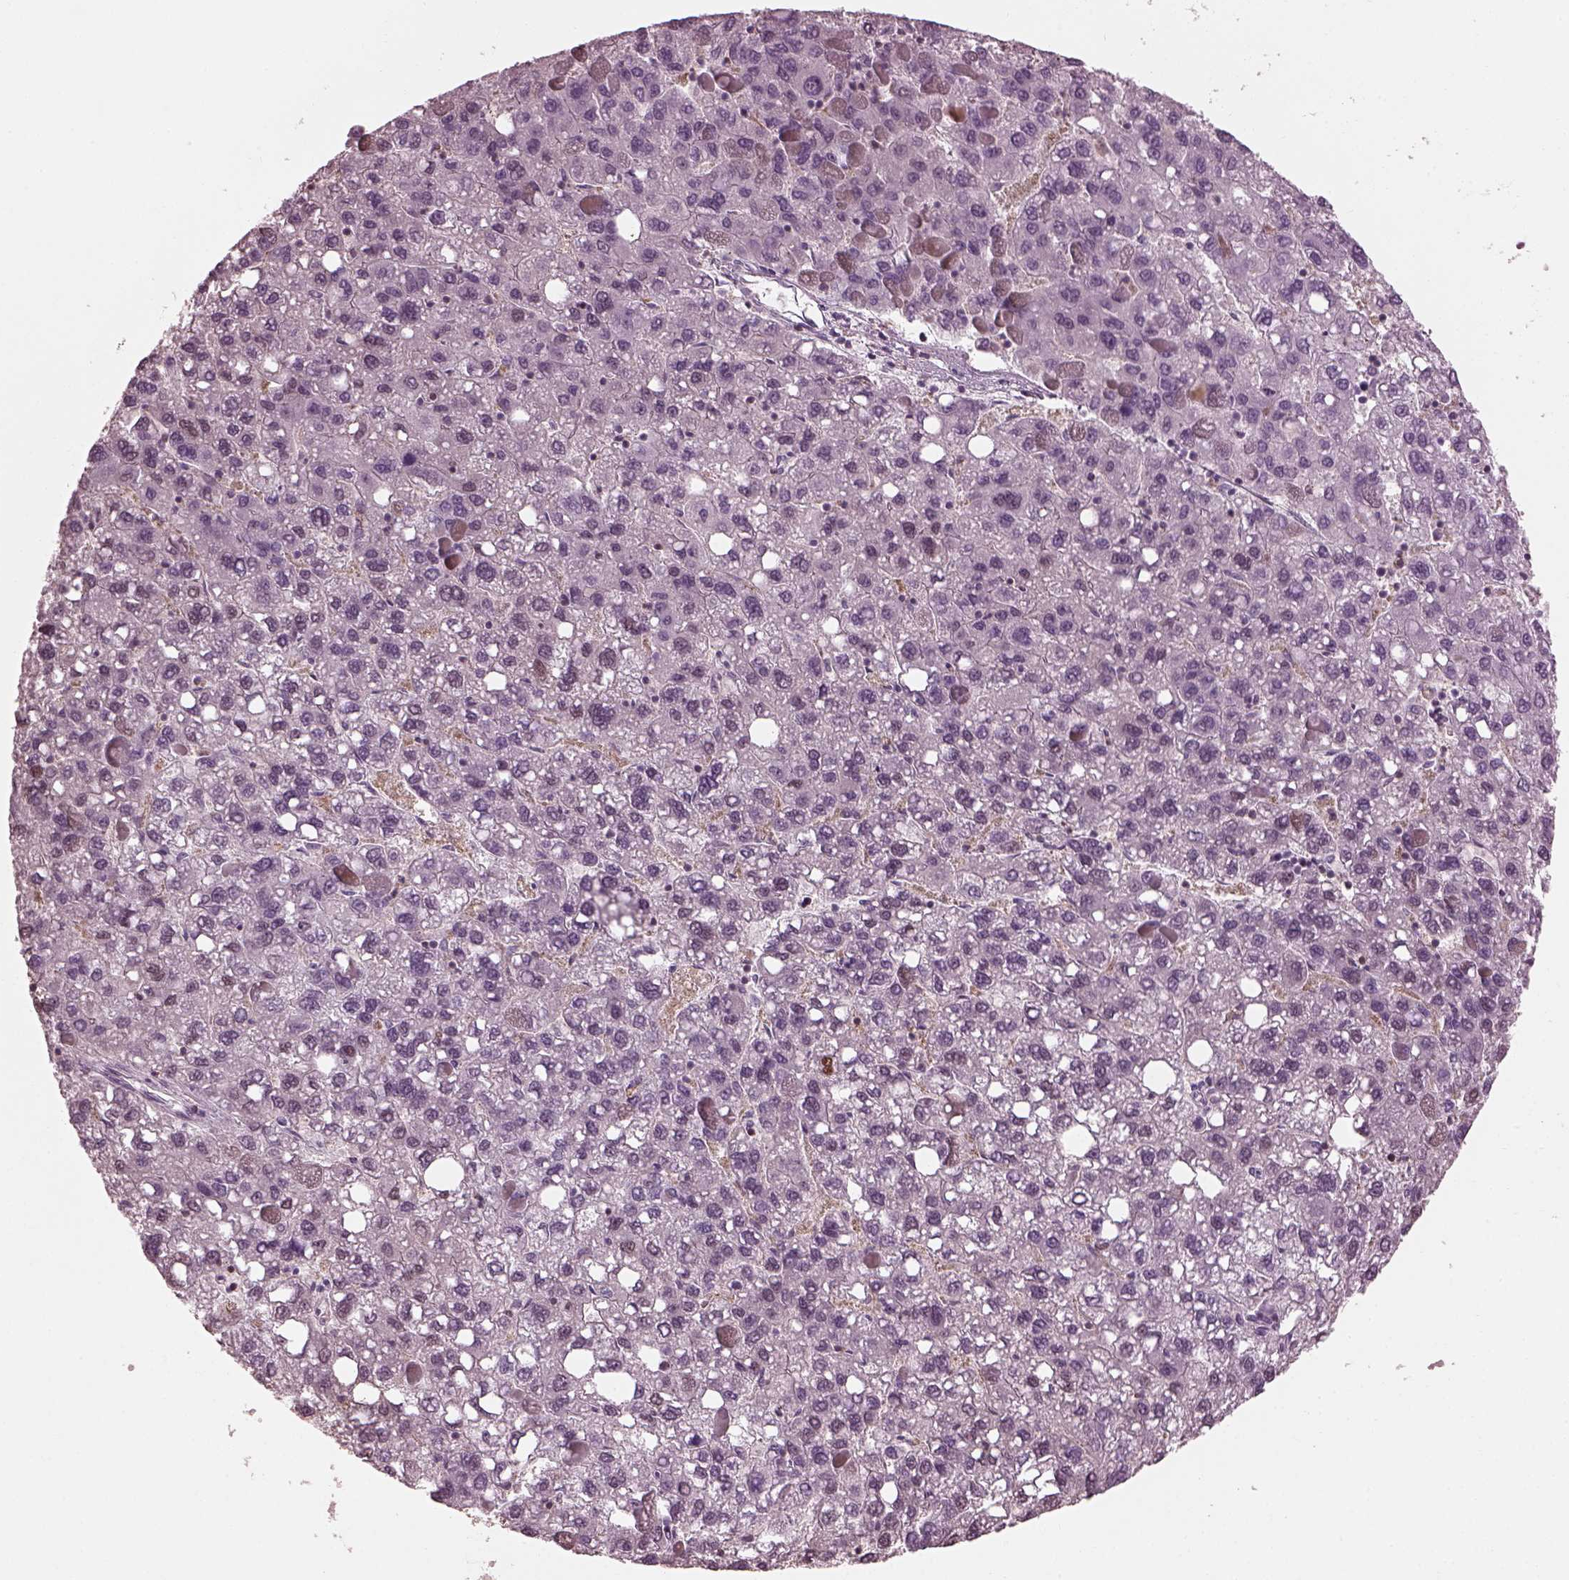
{"staining": {"intensity": "negative", "quantity": "none", "location": "none"}, "tissue": "liver cancer", "cell_type": "Tumor cells", "image_type": "cancer", "snomed": [{"axis": "morphology", "description": "Carcinoma, Hepatocellular, NOS"}, {"axis": "topography", "description": "Liver"}], "caption": "Liver hepatocellular carcinoma was stained to show a protein in brown. There is no significant positivity in tumor cells.", "gene": "BFSP1", "patient": {"sex": "female", "age": 82}}